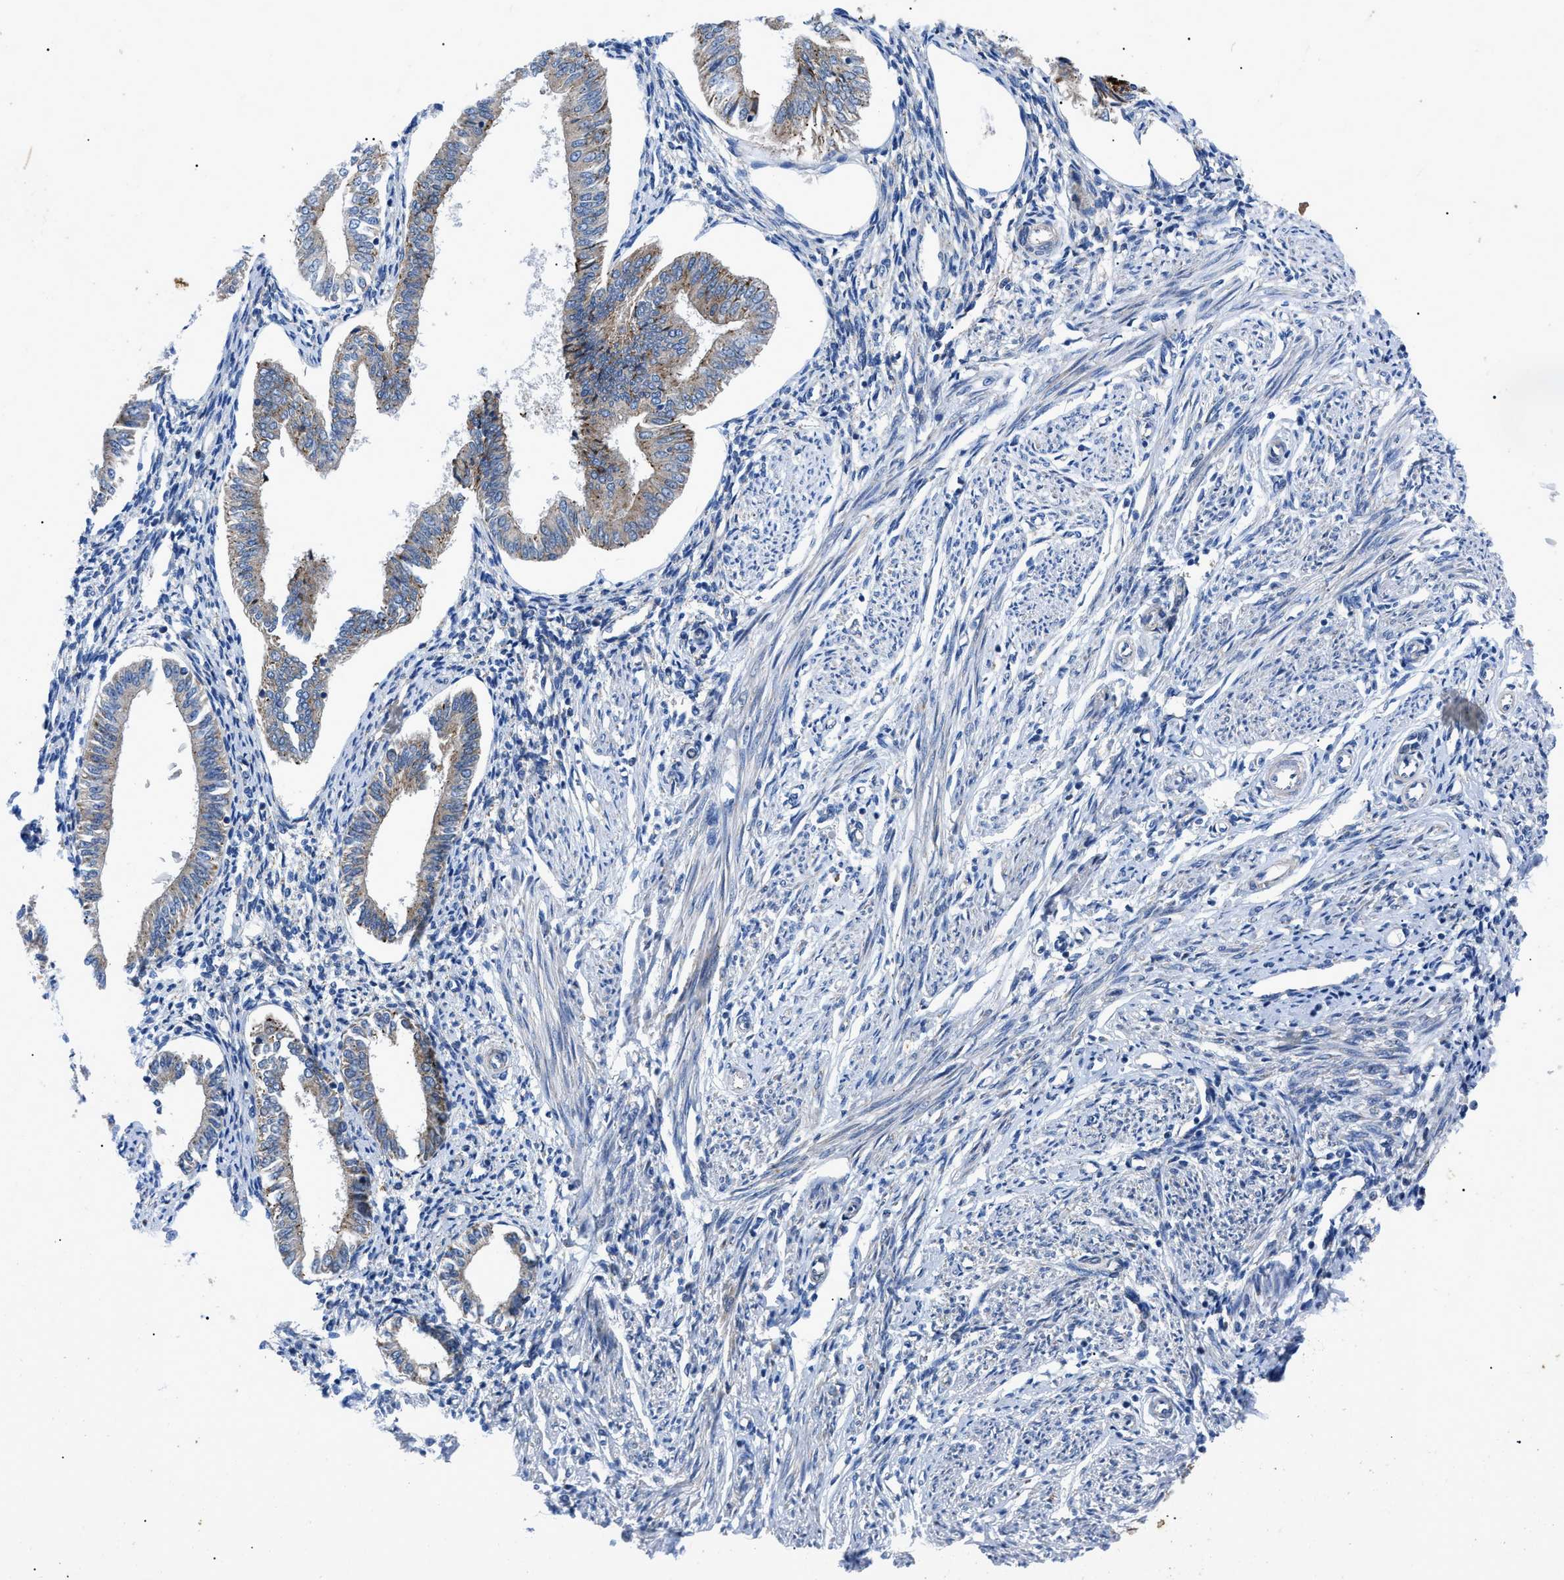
{"staining": {"intensity": "weak", "quantity": "<25%", "location": "cytoplasmic/membranous"}, "tissue": "endometrium", "cell_type": "Cells in endometrial stroma", "image_type": "normal", "snomed": [{"axis": "morphology", "description": "Normal tissue, NOS"}, {"axis": "topography", "description": "Endometrium"}], "caption": "IHC histopathology image of unremarkable endometrium: endometrium stained with DAB (3,3'-diaminobenzidine) shows no significant protein expression in cells in endometrial stroma.", "gene": "HSPB8", "patient": {"sex": "female", "age": 50}}